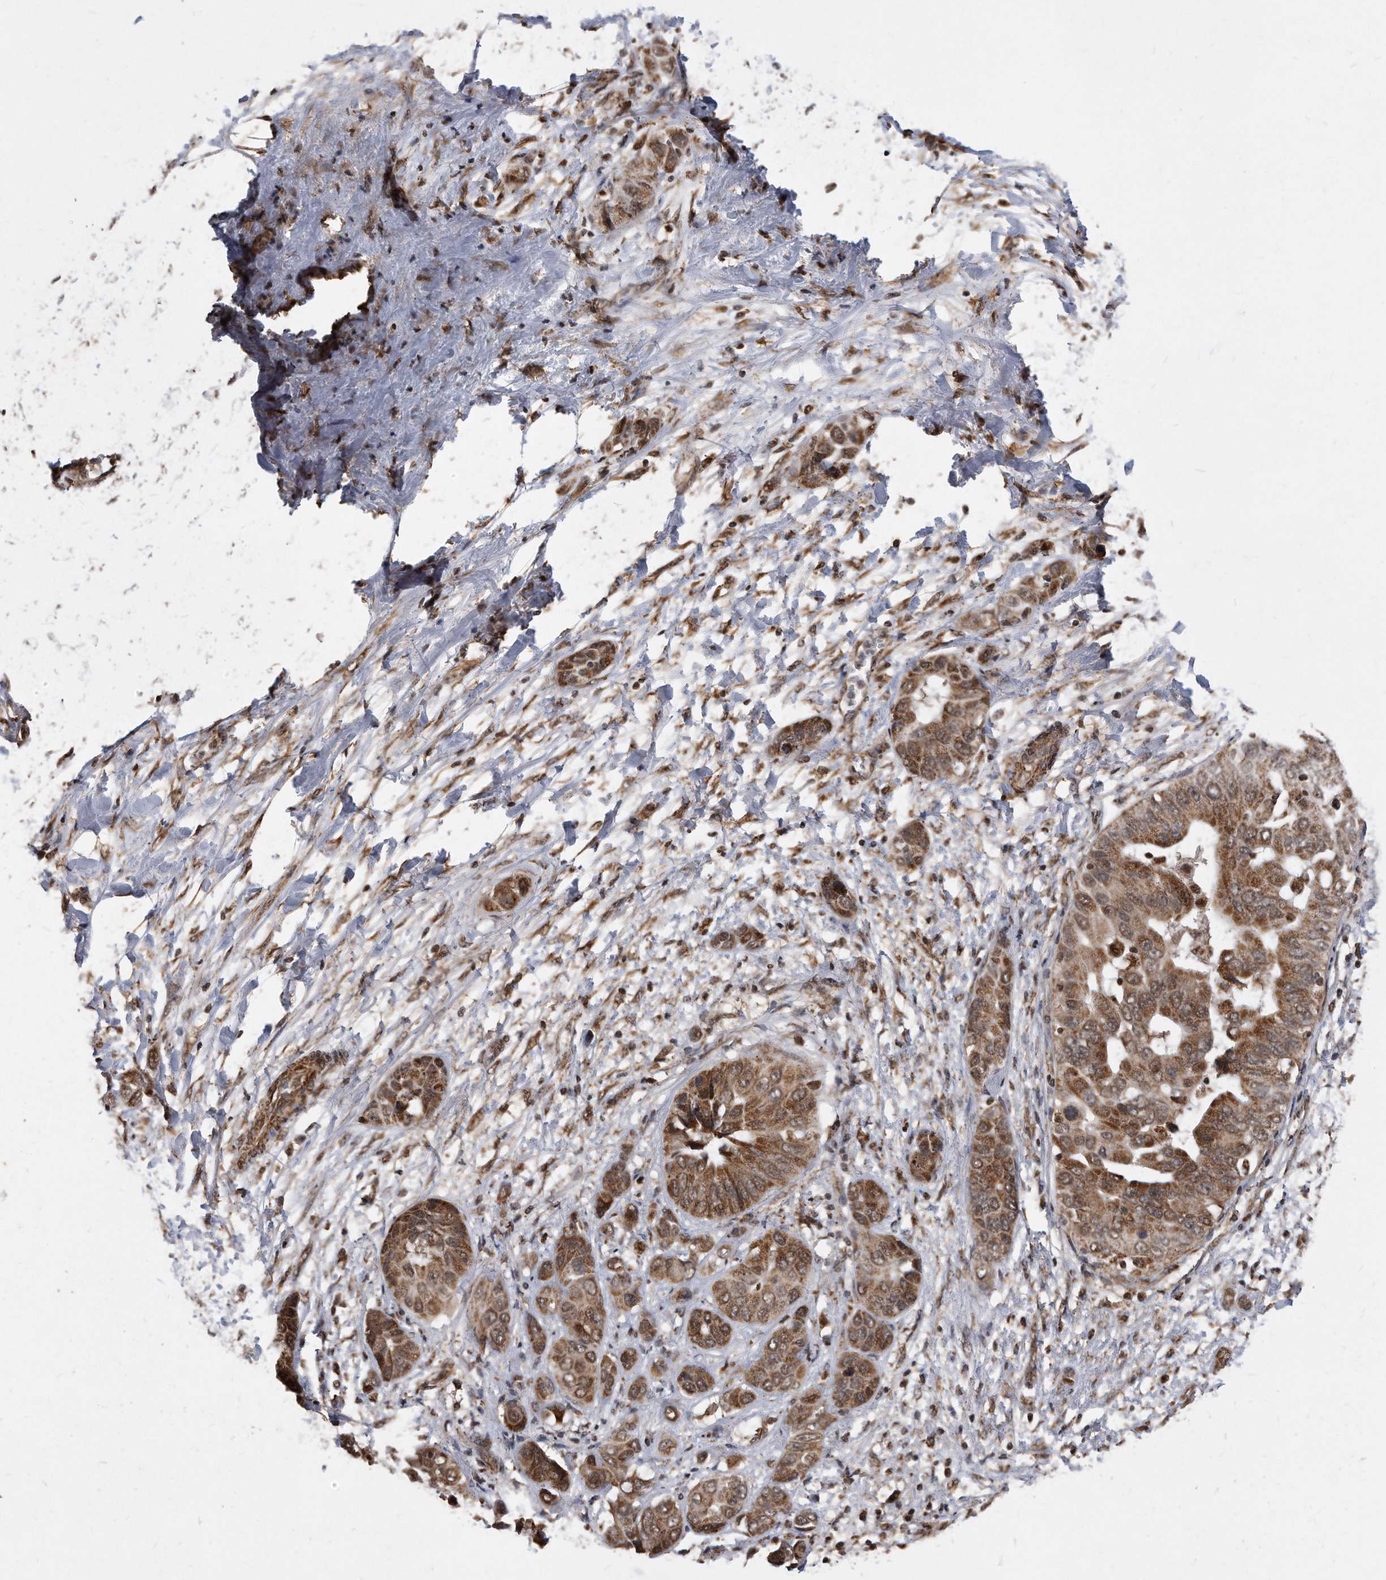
{"staining": {"intensity": "moderate", "quantity": ">75%", "location": "cytoplasmic/membranous,nuclear"}, "tissue": "liver cancer", "cell_type": "Tumor cells", "image_type": "cancer", "snomed": [{"axis": "morphology", "description": "Cholangiocarcinoma"}, {"axis": "topography", "description": "Liver"}], "caption": "Human liver cancer (cholangiocarcinoma) stained with a brown dye reveals moderate cytoplasmic/membranous and nuclear positive positivity in approximately >75% of tumor cells.", "gene": "DUSP22", "patient": {"sex": "female", "age": 52}}